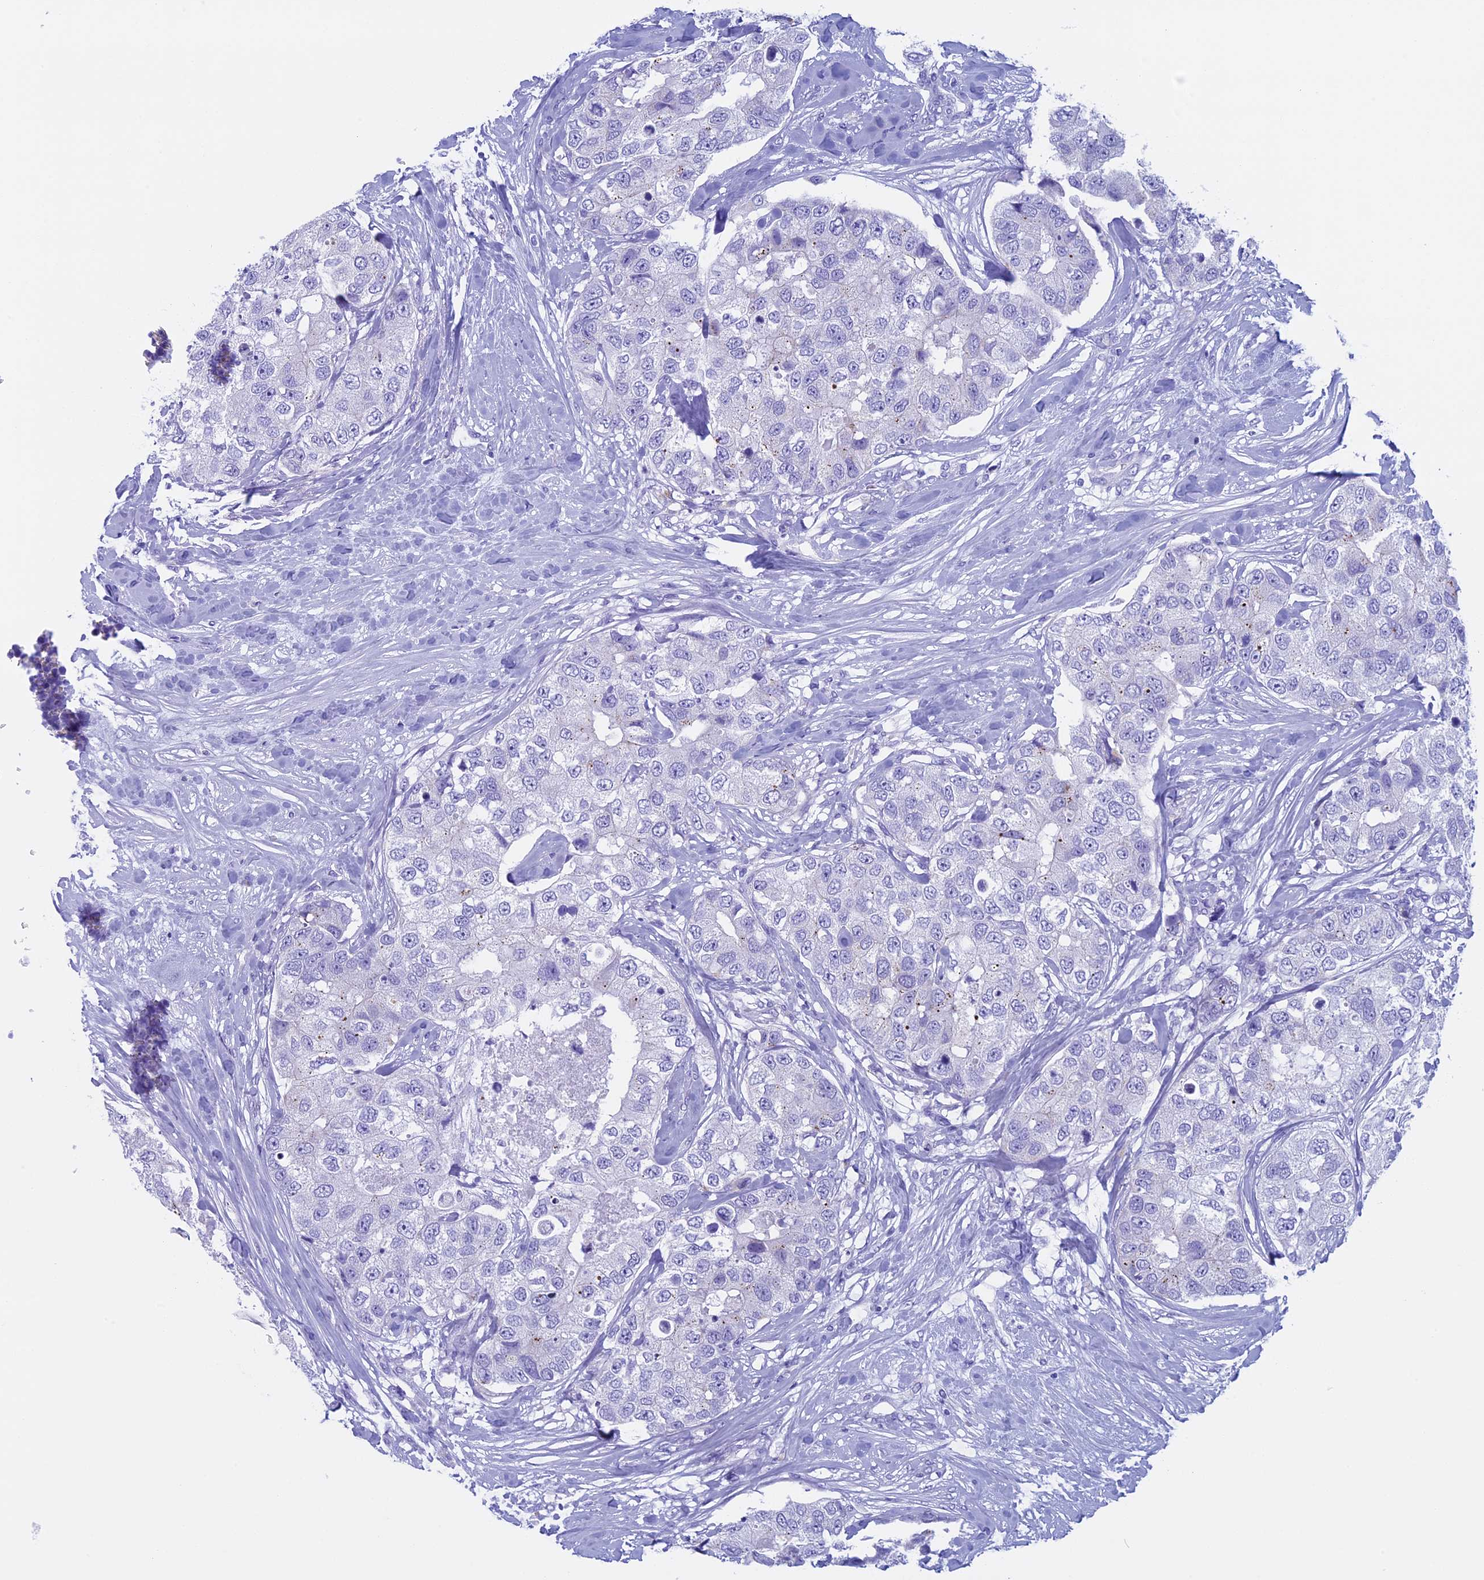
{"staining": {"intensity": "negative", "quantity": "none", "location": "none"}, "tissue": "breast cancer", "cell_type": "Tumor cells", "image_type": "cancer", "snomed": [{"axis": "morphology", "description": "Duct carcinoma"}, {"axis": "topography", "description": "Breast"}], "caption": "This is a micrograph of IHC staining of breast cancer (invasive ductal carcinoma), which shows no staining in tumor cells.", "gene": "FAM169A", "patient": {"sex": "female", "age": 62}}